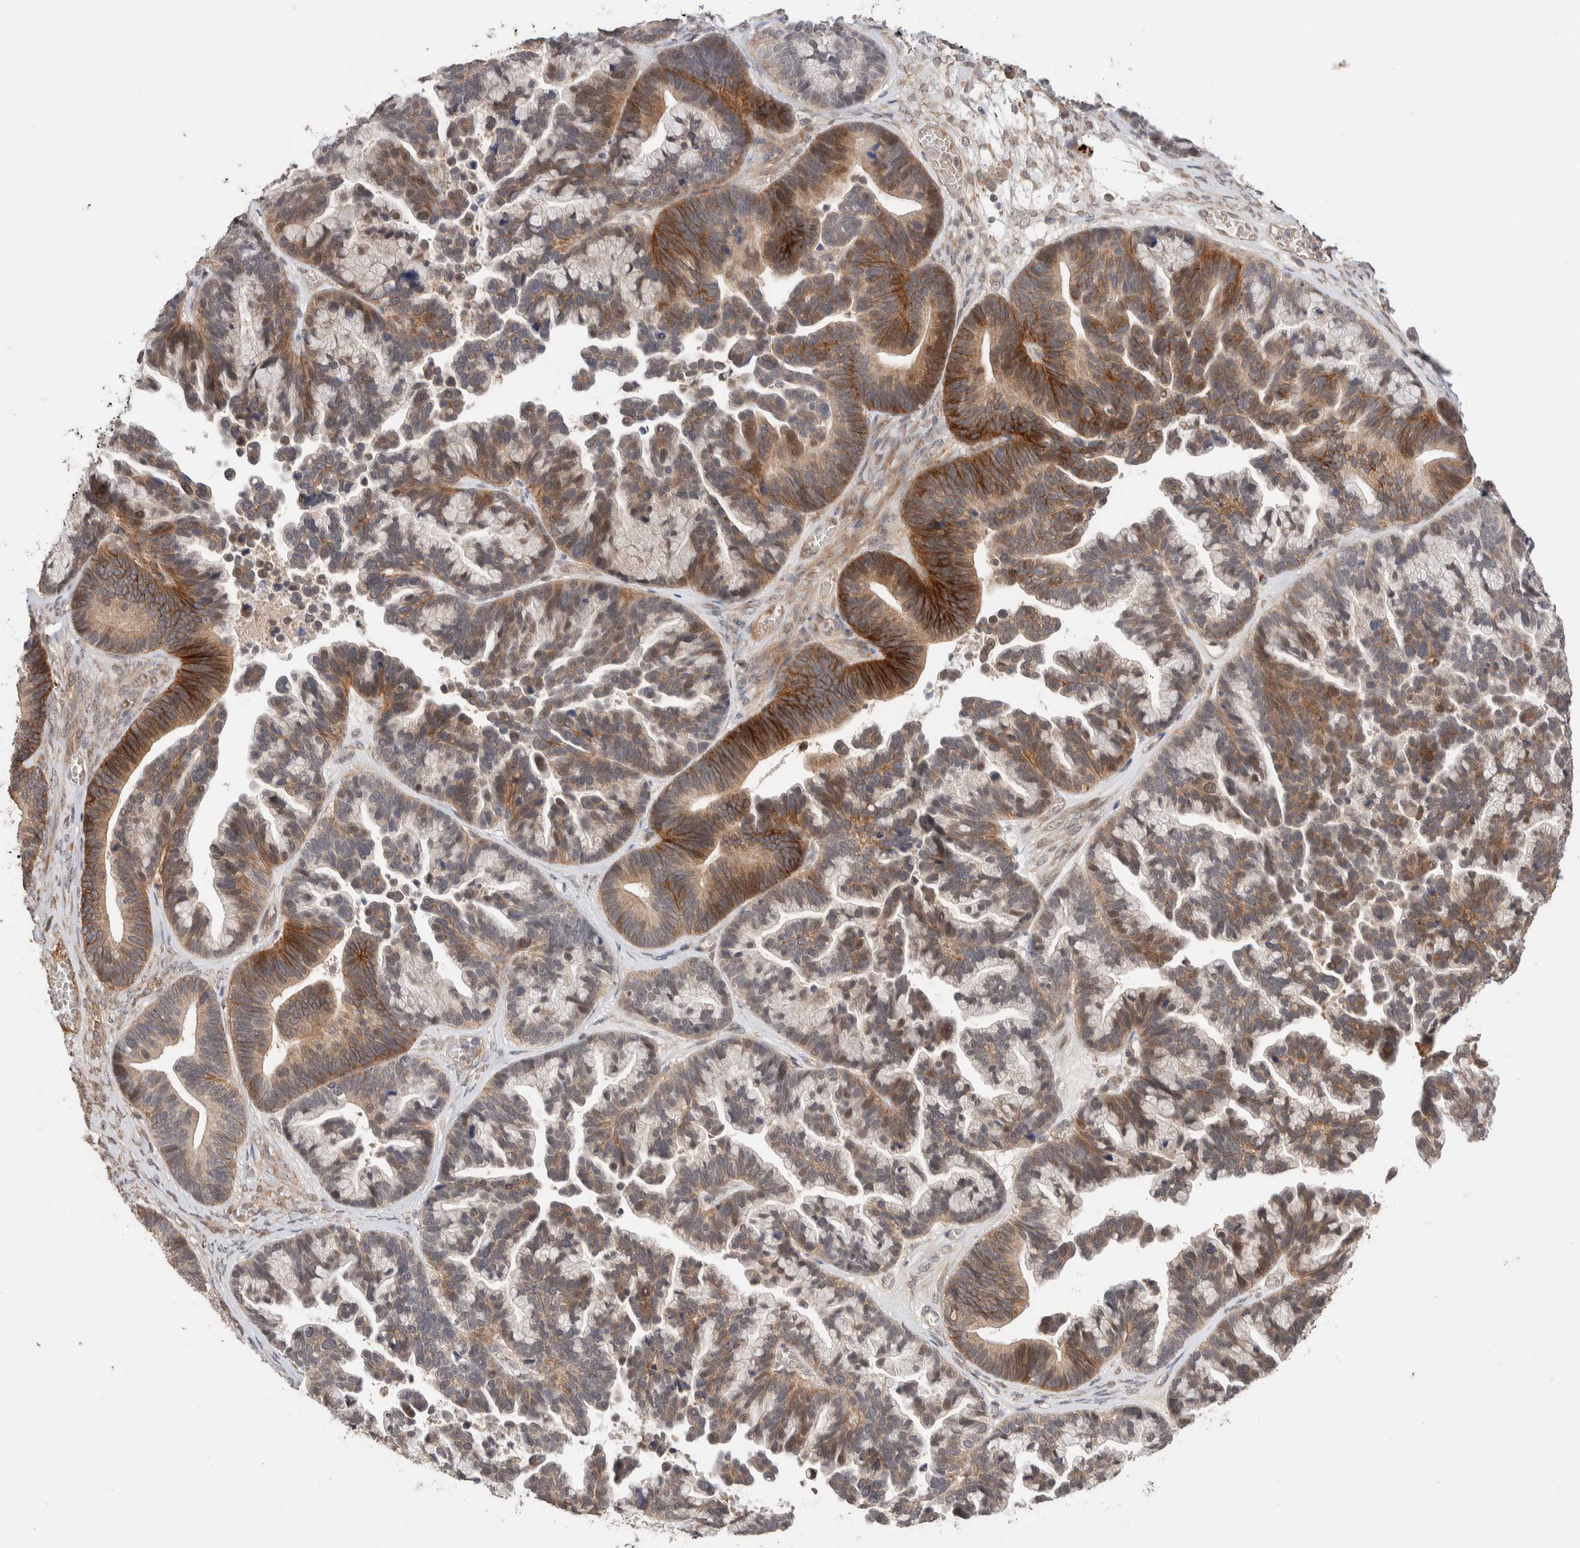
{"staining": {"intensity": "moderate", "quantity": ">75%", "location": "cytoplasmic/membranous"}, "tissue": "ovarian cancer", "cell_type": "Tumor cells", "image_type": "cancer", "snomed": [{"axis": "morphology", "description": "Cystadenocarcinoma, serous, NOS"}, {"axis": "topography", "description": "Ovary"}], "caption": "The micrograph exhibits staining of ovarian serous cystadenocarcinoma, revealing moderate cytoplasmic/membranous protein staining (brown color) within tumor cells.", "gene": "CASK", "patient": {"sex": "female", "age": 56}}